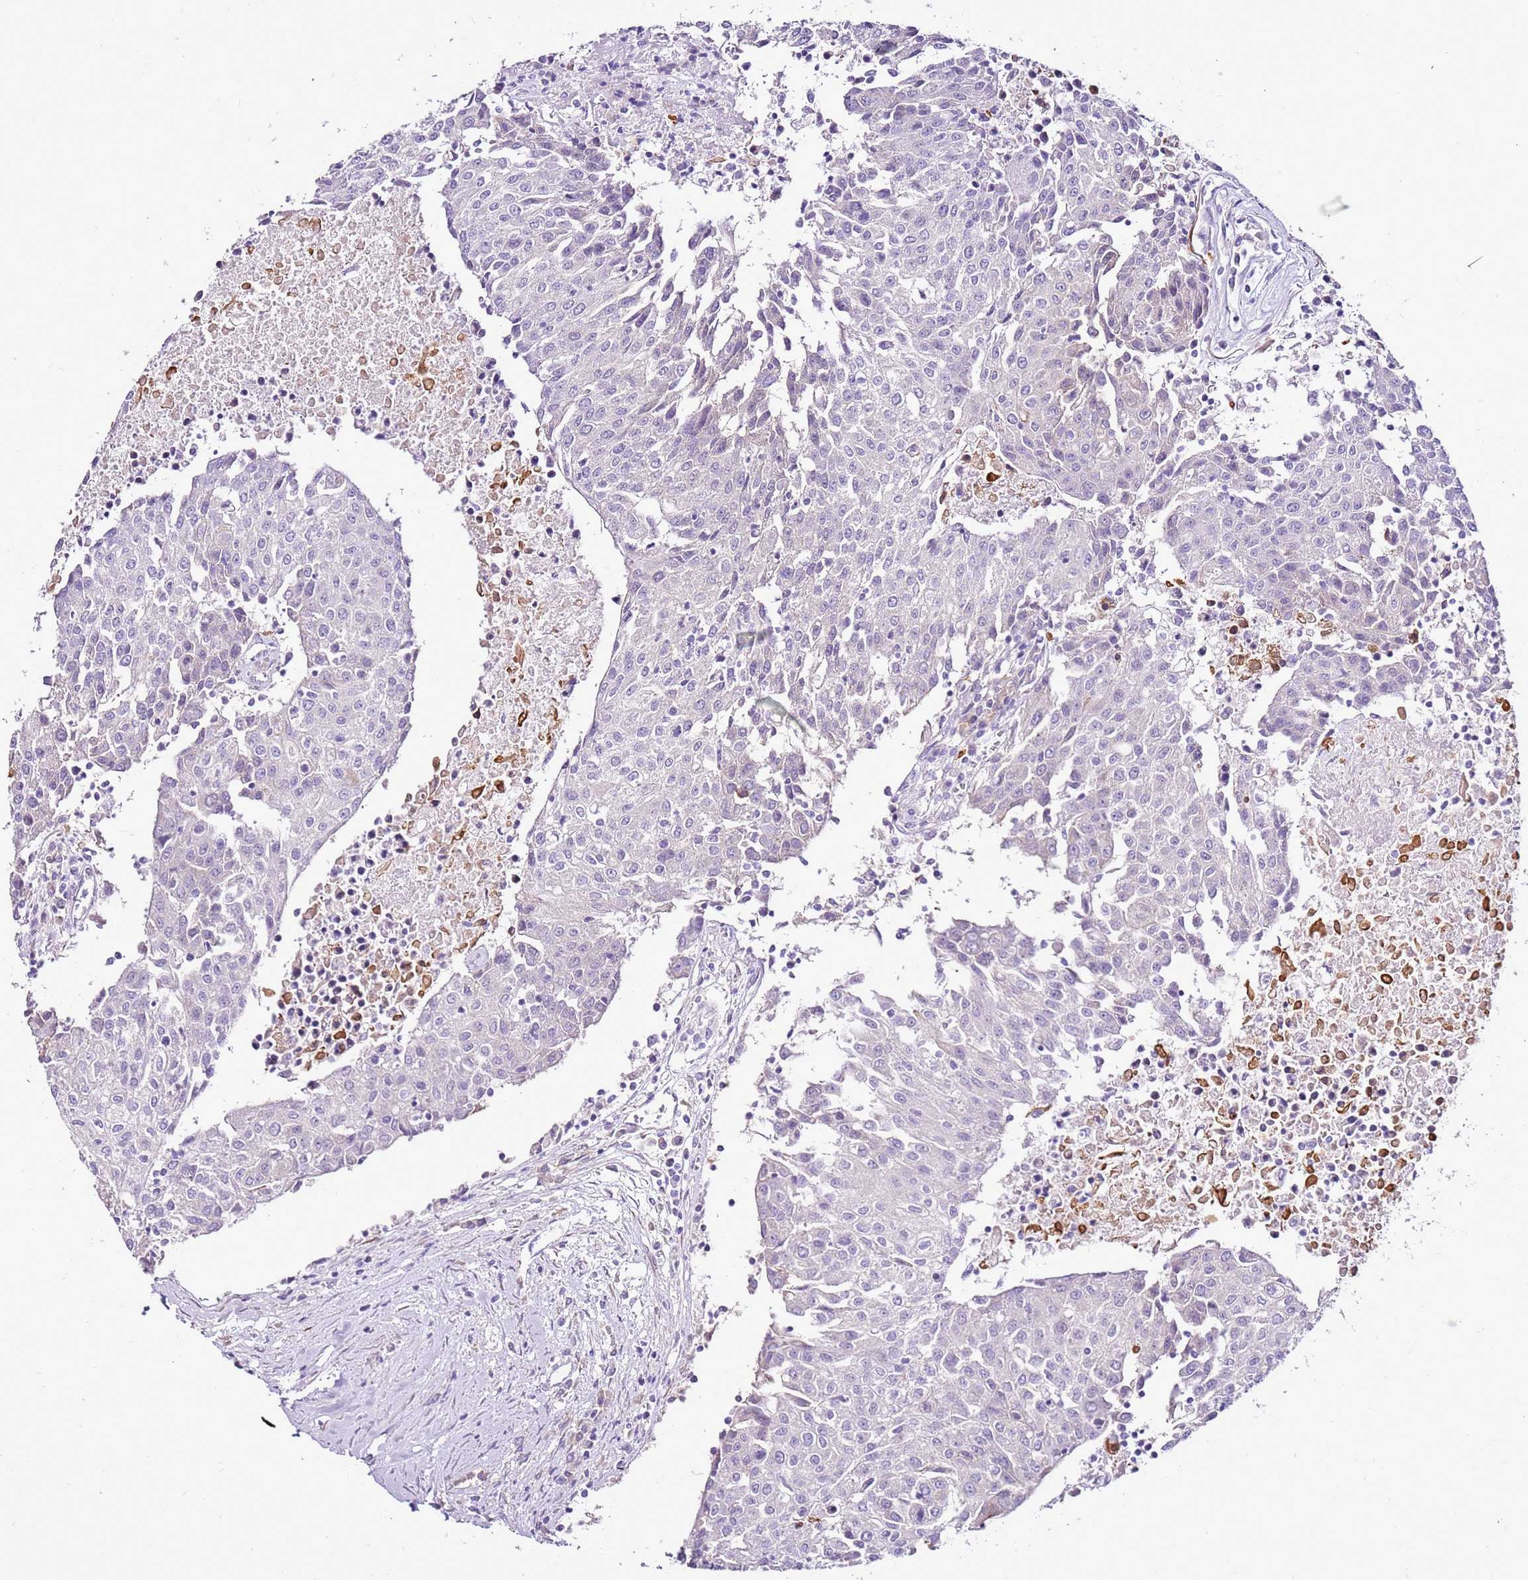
{"staining": {"intensity": "negative", "quantity": "none", "location": "none"}, "tissue": "urothelial cancer", "cell_type": "Tumor cells", "image_type": "cancer", "snomed": [{"axis": "morphology", "description": "Urothelial carcinoma, High grade"}, {"axis": "topography", "description": "Urinary bladder"}], "caption": "Tumor cells show no significant staining in urothelial carcinoma (high-grade).", "gene": "SLC38A5", "patient": {"sex": "female", "age": 85}}